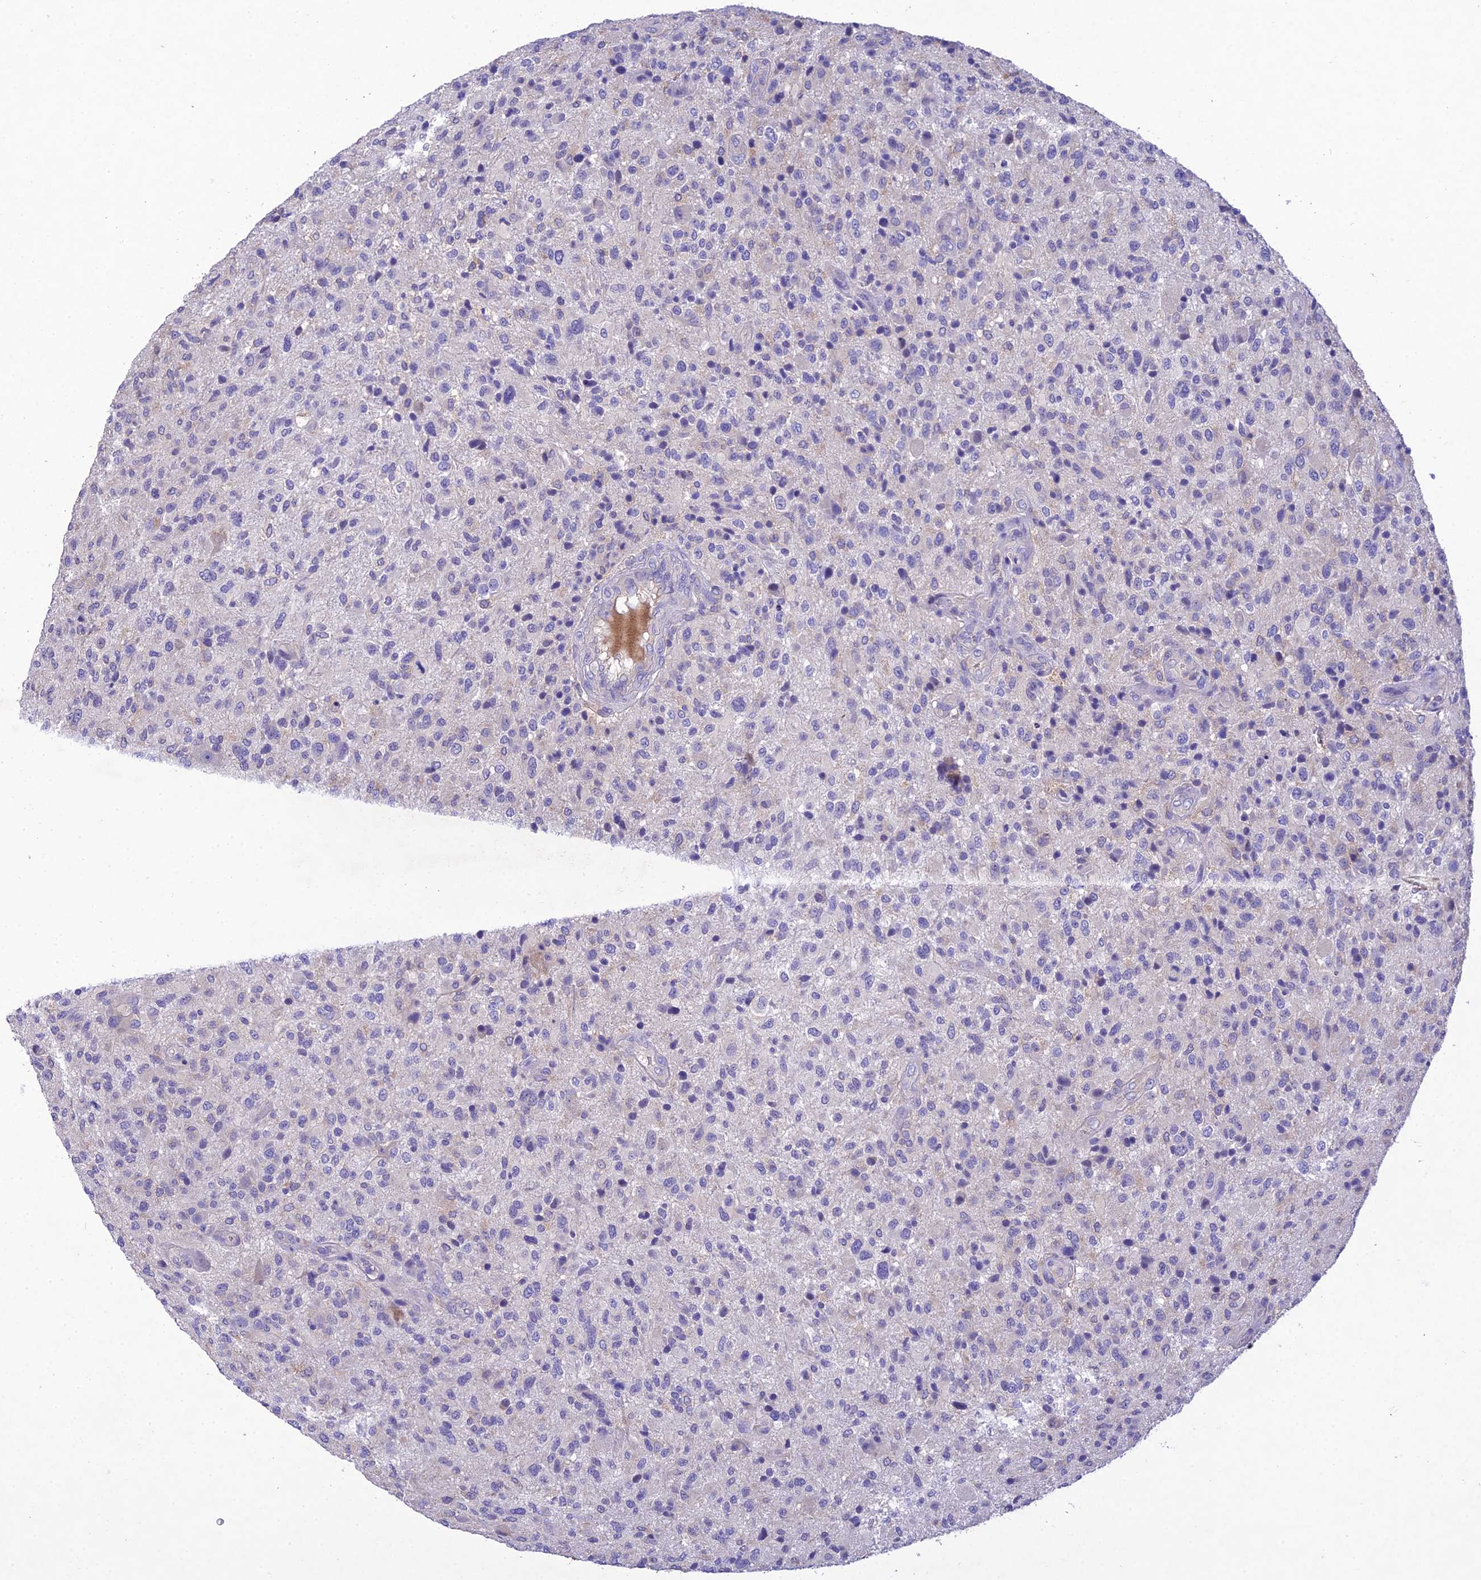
{"staining": {"intensity": "negative", "quantity": "none", "location": "none"}, "tissue": "glioma", "cell_type": "Tumor cells", "image_type": "cancer", "snomed": [{"axis": "morphology", "description": "Glioma, malignant, High grade"}, {"axis": "topography", "description": "Brain"}], "caption": "Immunohistochemistry (IHC) of glioma shows no staining in tumor cells. (DAB (3,3'-diaminobenzidine) IHC visualized using brightfield microscopy, high magnification).", "gene": "SNX24", "patient": {"sex": "male", "age": 47}}